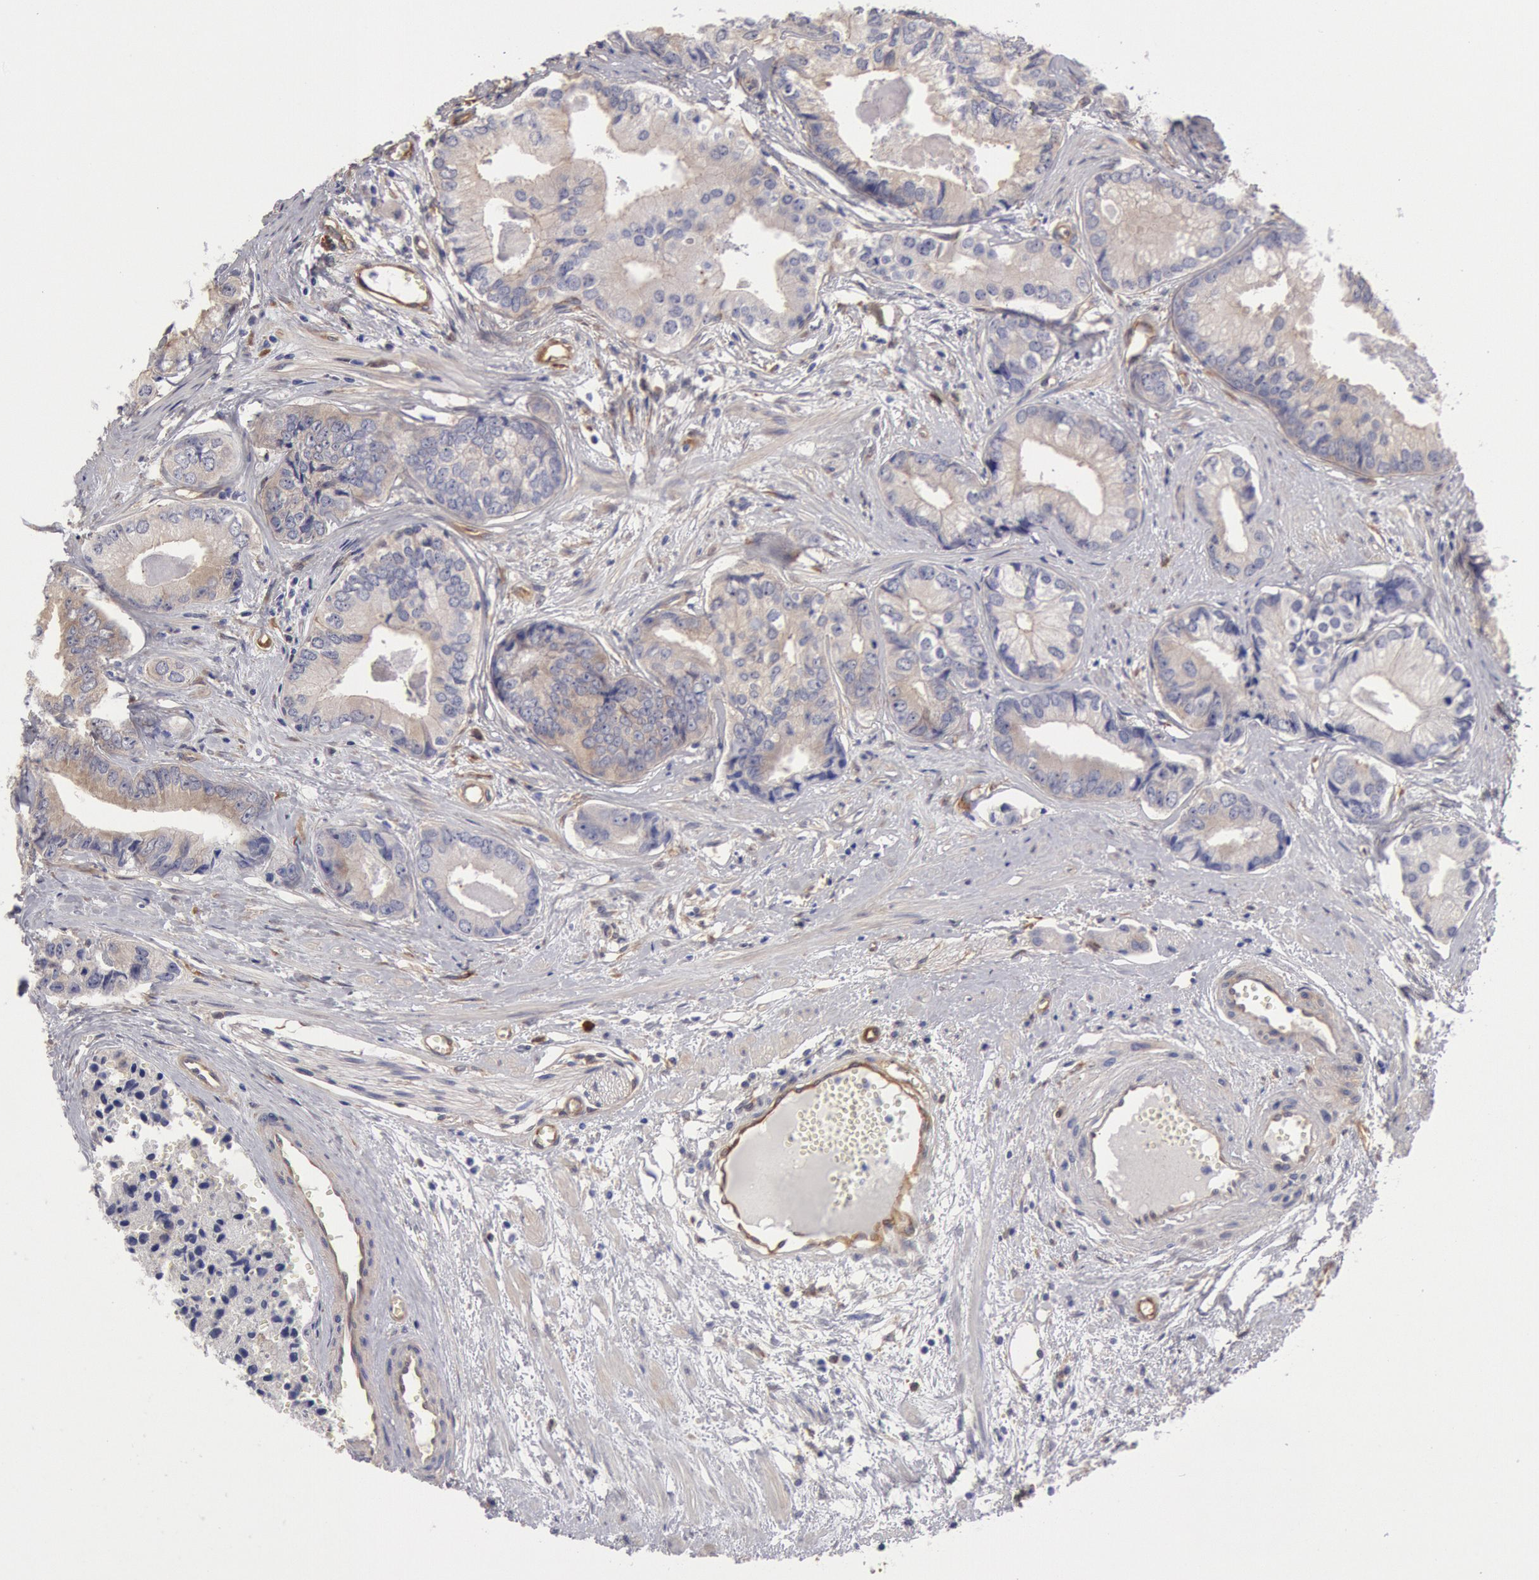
{"staining": {"intensity": "negative", "quantity": "none", "location": "none"}, "tissue": "prostate cancer", "cell_type": "Tumor cells", "image_type": "cancer", "snomed": [{"axis": "morphology", "description": "Adenocarcinoma, High grade"}, {"axis": "topography", "description": "Prostate"}], "caption": "Immunohistochemistry (IHC) image of neoplastic tissue: human prostate adenocarcinoma (high-grade) stained with DAB displays no significant protein staining in tumor cells.", "gene": "CCDC50", "patient": {"sex": "male", "age": 56}}